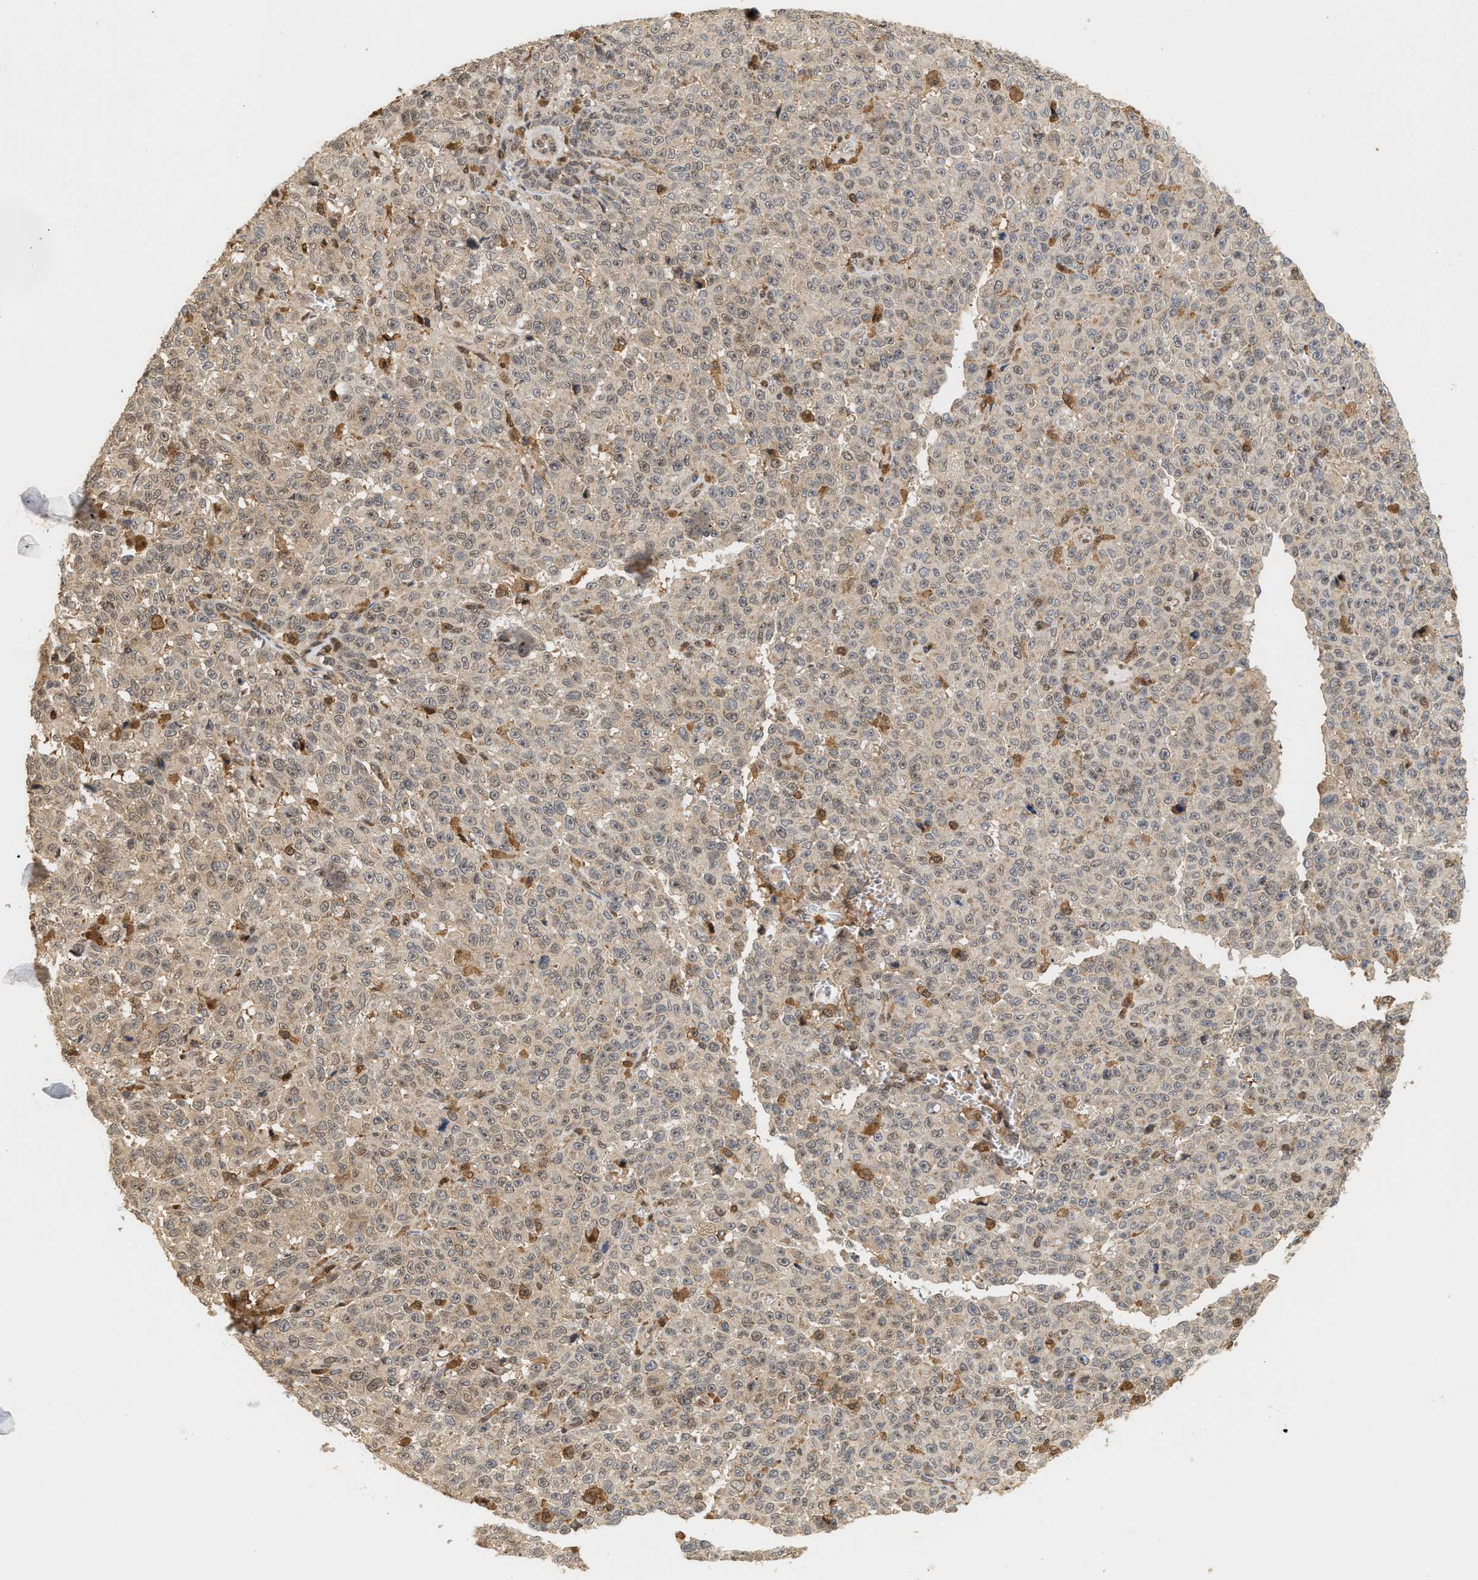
{"staining": {"intensity": "weak", "quantity": "<25%", "location": "nuclear"}, "tissue": "melanoma", "cell_type": "Tumor cells", "image_type": "cancer", "snomed": [{"axis": "morphology", "description": "Malignant melanoma, NOS"}, {"axis": "topography", "description": "Skin"}], "caption": "Immunohistochemistry of melanoma displays no positivity in tumor cells.", "gene": "ABHD5", "patient": {"sex": "female", "age": 82}}